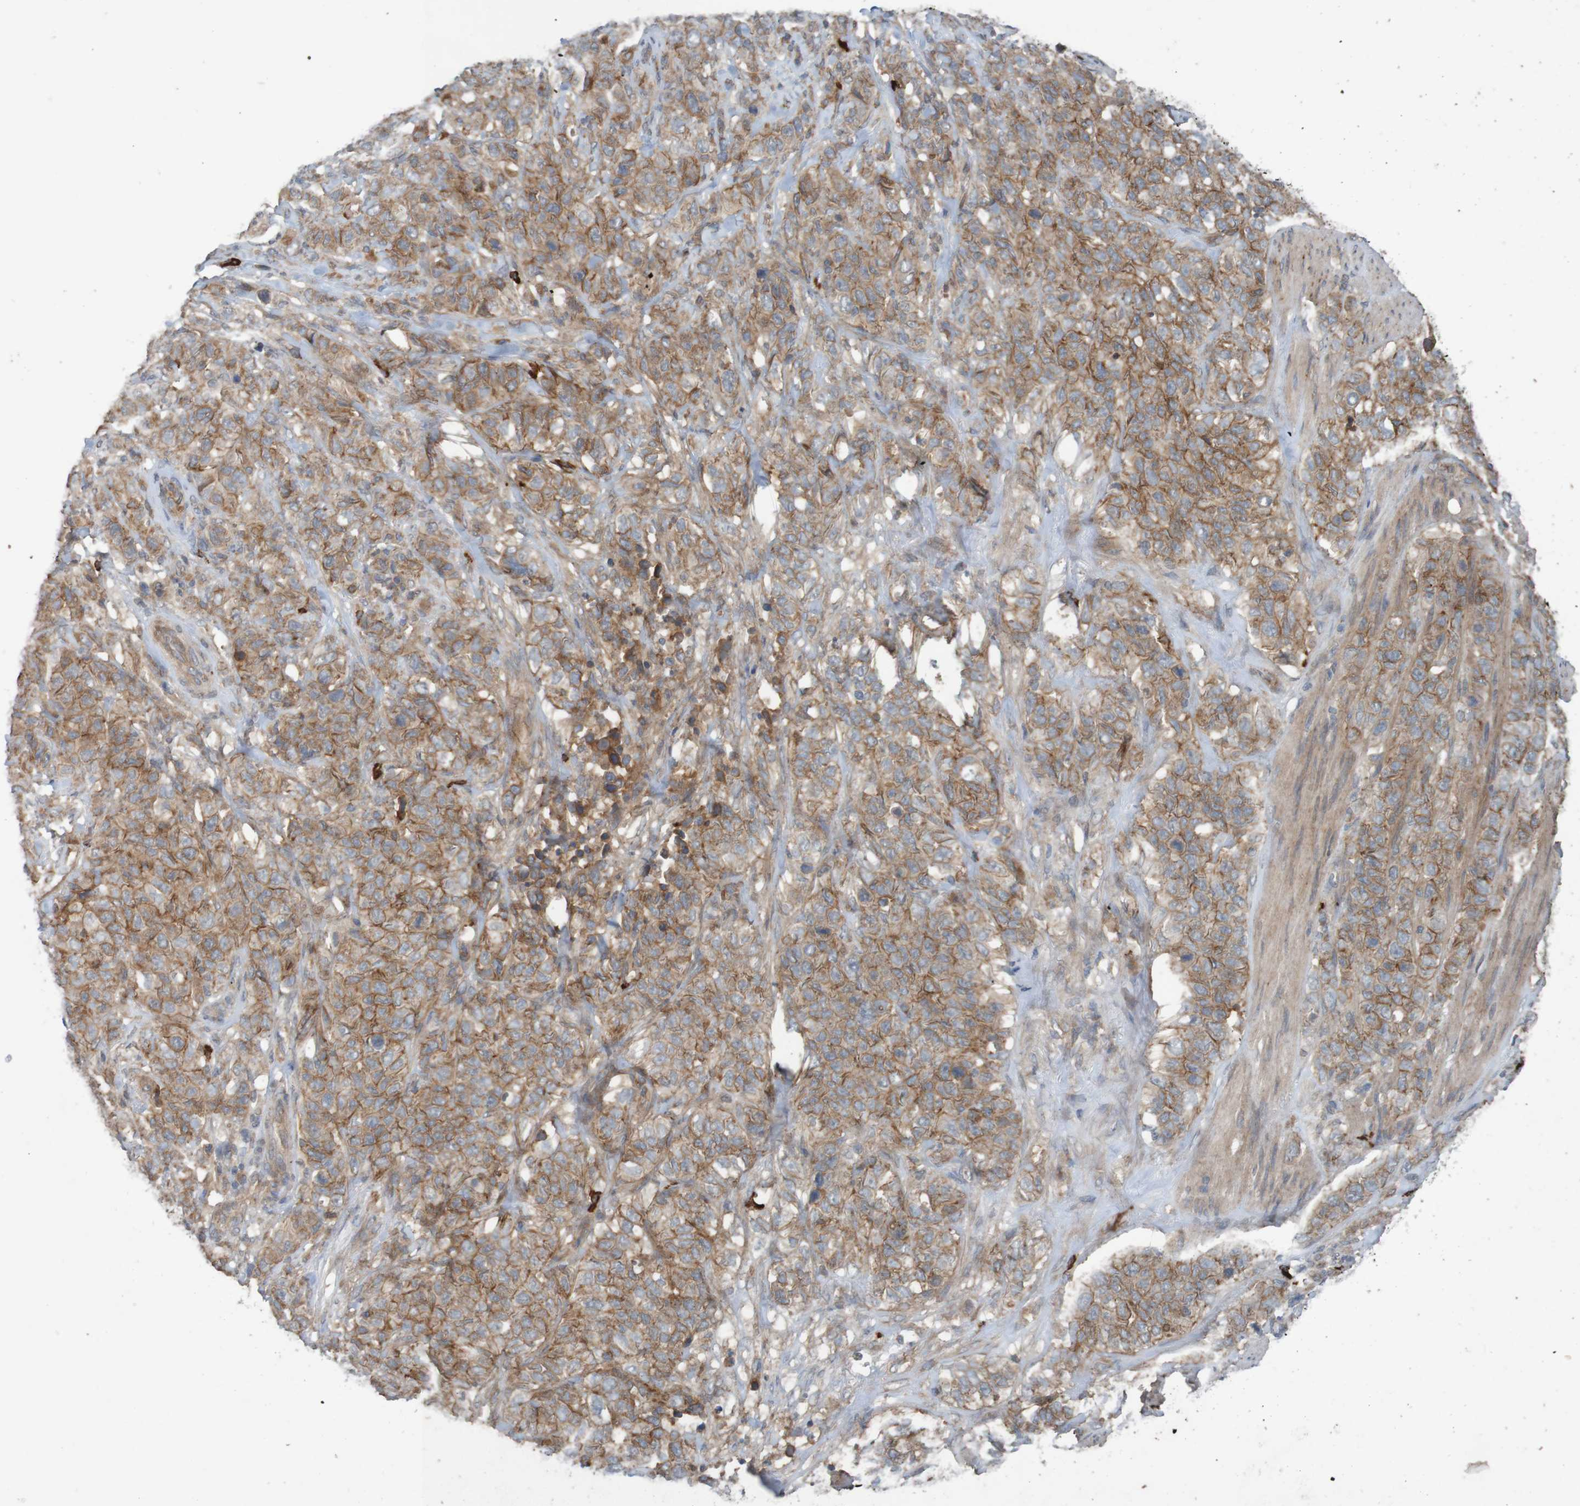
{"staining": {"intensity": "moderate", "quantity": ">75%", "location": "cytoplasmic/membranous"}, "tissue": "stomach cancer", "cell_type": "Tumor cells", "image_type": "cancer", "snomed": [{"axis": "morphology", "description": "Adenocarcinoma, NOS"}, {"axis": "topography", "description": "Stomach"}], "caption": "Moderate cytoplasmic/membranous protein staining is identified in approximately >75% of tumor cells in stomach cancer.", "gene": "B3GAT2", "patient": {"sex": "male", "age": 48}}